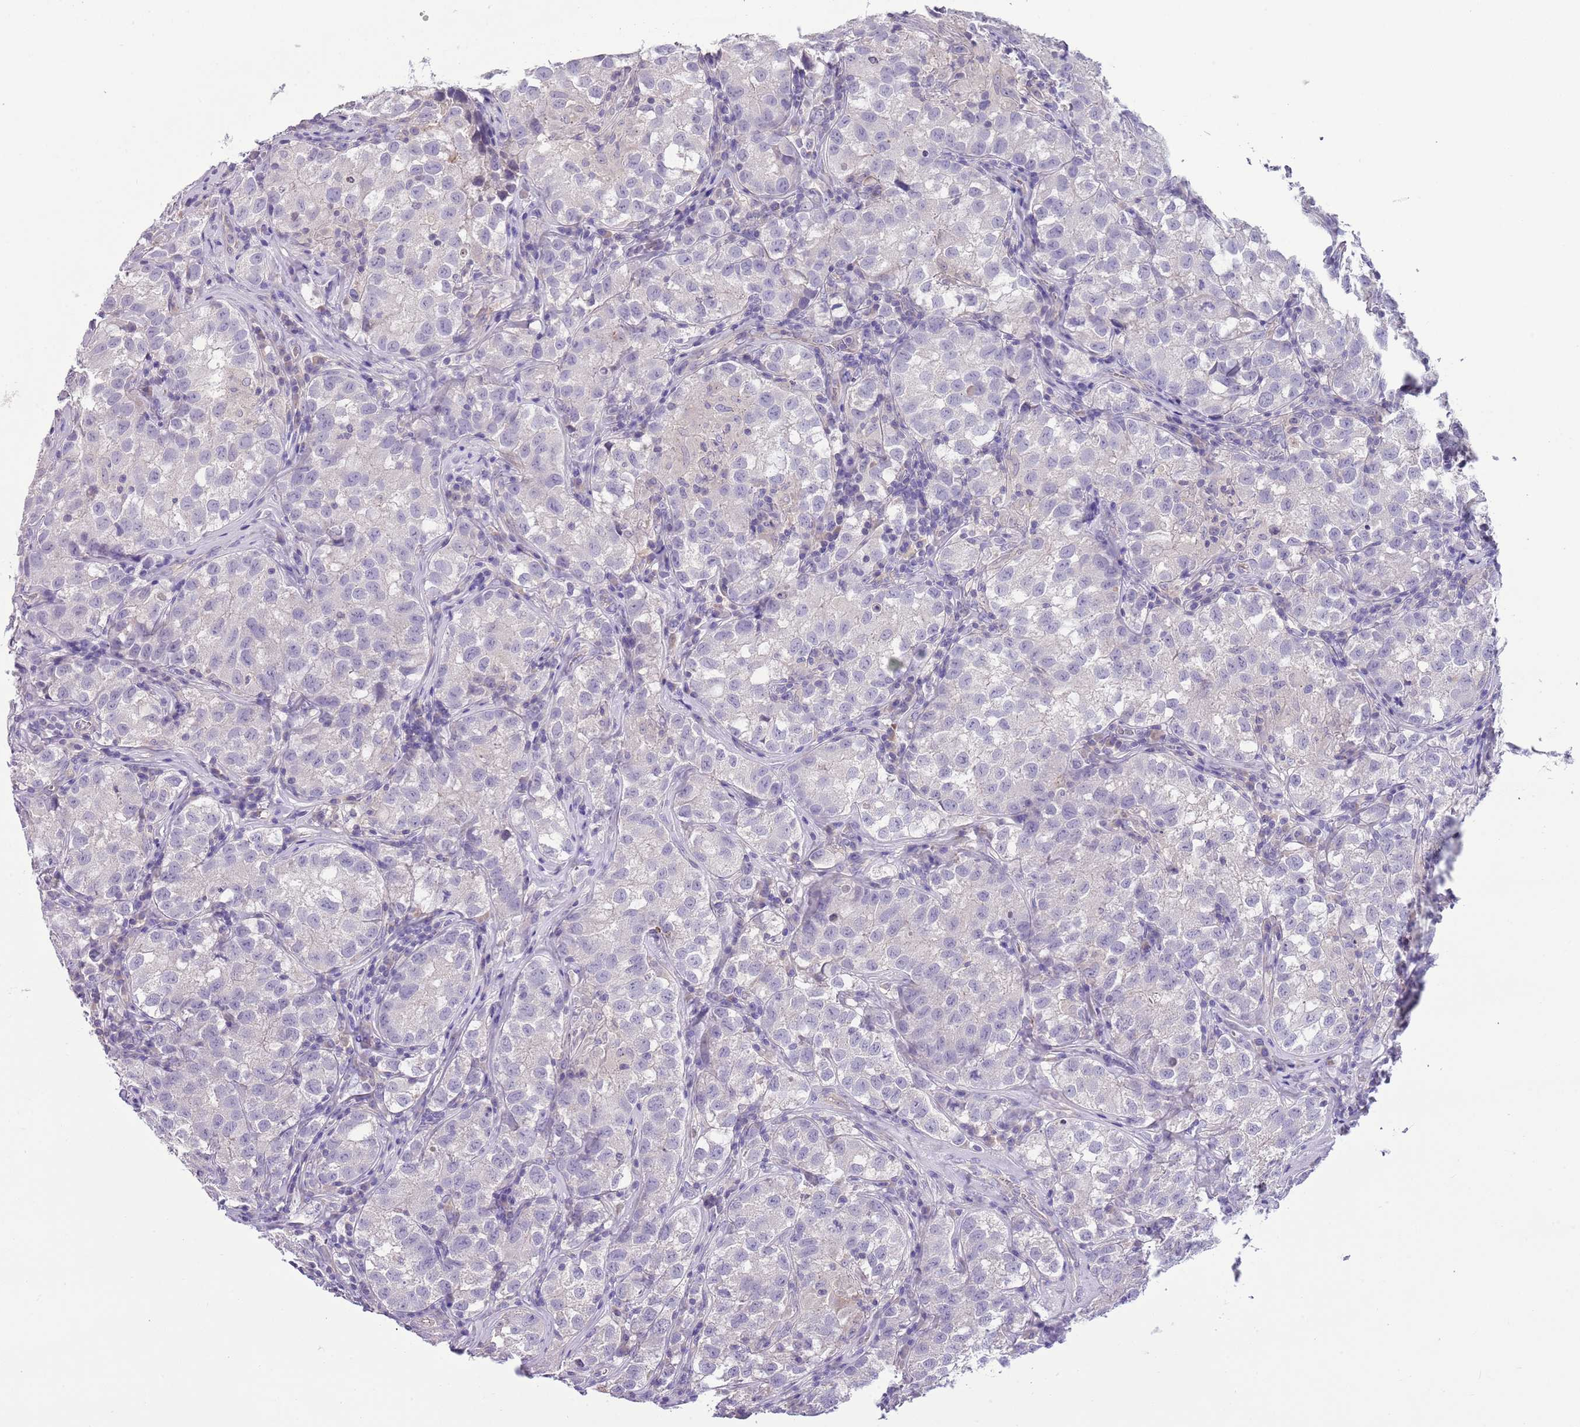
{"staining": {"intensity": "negative", "quantity": "none", "location": "none"}, "tissue": "testis cancer", "cell_type": "Tumor cells", "image_type": "cancer", "snomed": [{"axis": "morphology", "description": "Seminoma, NOS"}, {"axis": "morphology", "description": "Carcinoma, Embryonal, NOS"}, {"axis": "topography", "description": "Testis"}], "caption": "Immunohistochemistry (IHC) image of neoplastic tissue: embryonal carcinoma (testis) stained with DAB (3,3'-diaminobenzidine) exhibits no significant protein positivity in tumor cells. The staining was performed using DAB (3,3'-diaminobenzidine) to visualize the protein expression in brown, while the nuclei were stained in blue with hematoxylin (Magnification: 20x).", "gene": "HES3", "patient": {"sex": "male", "age": 43}}